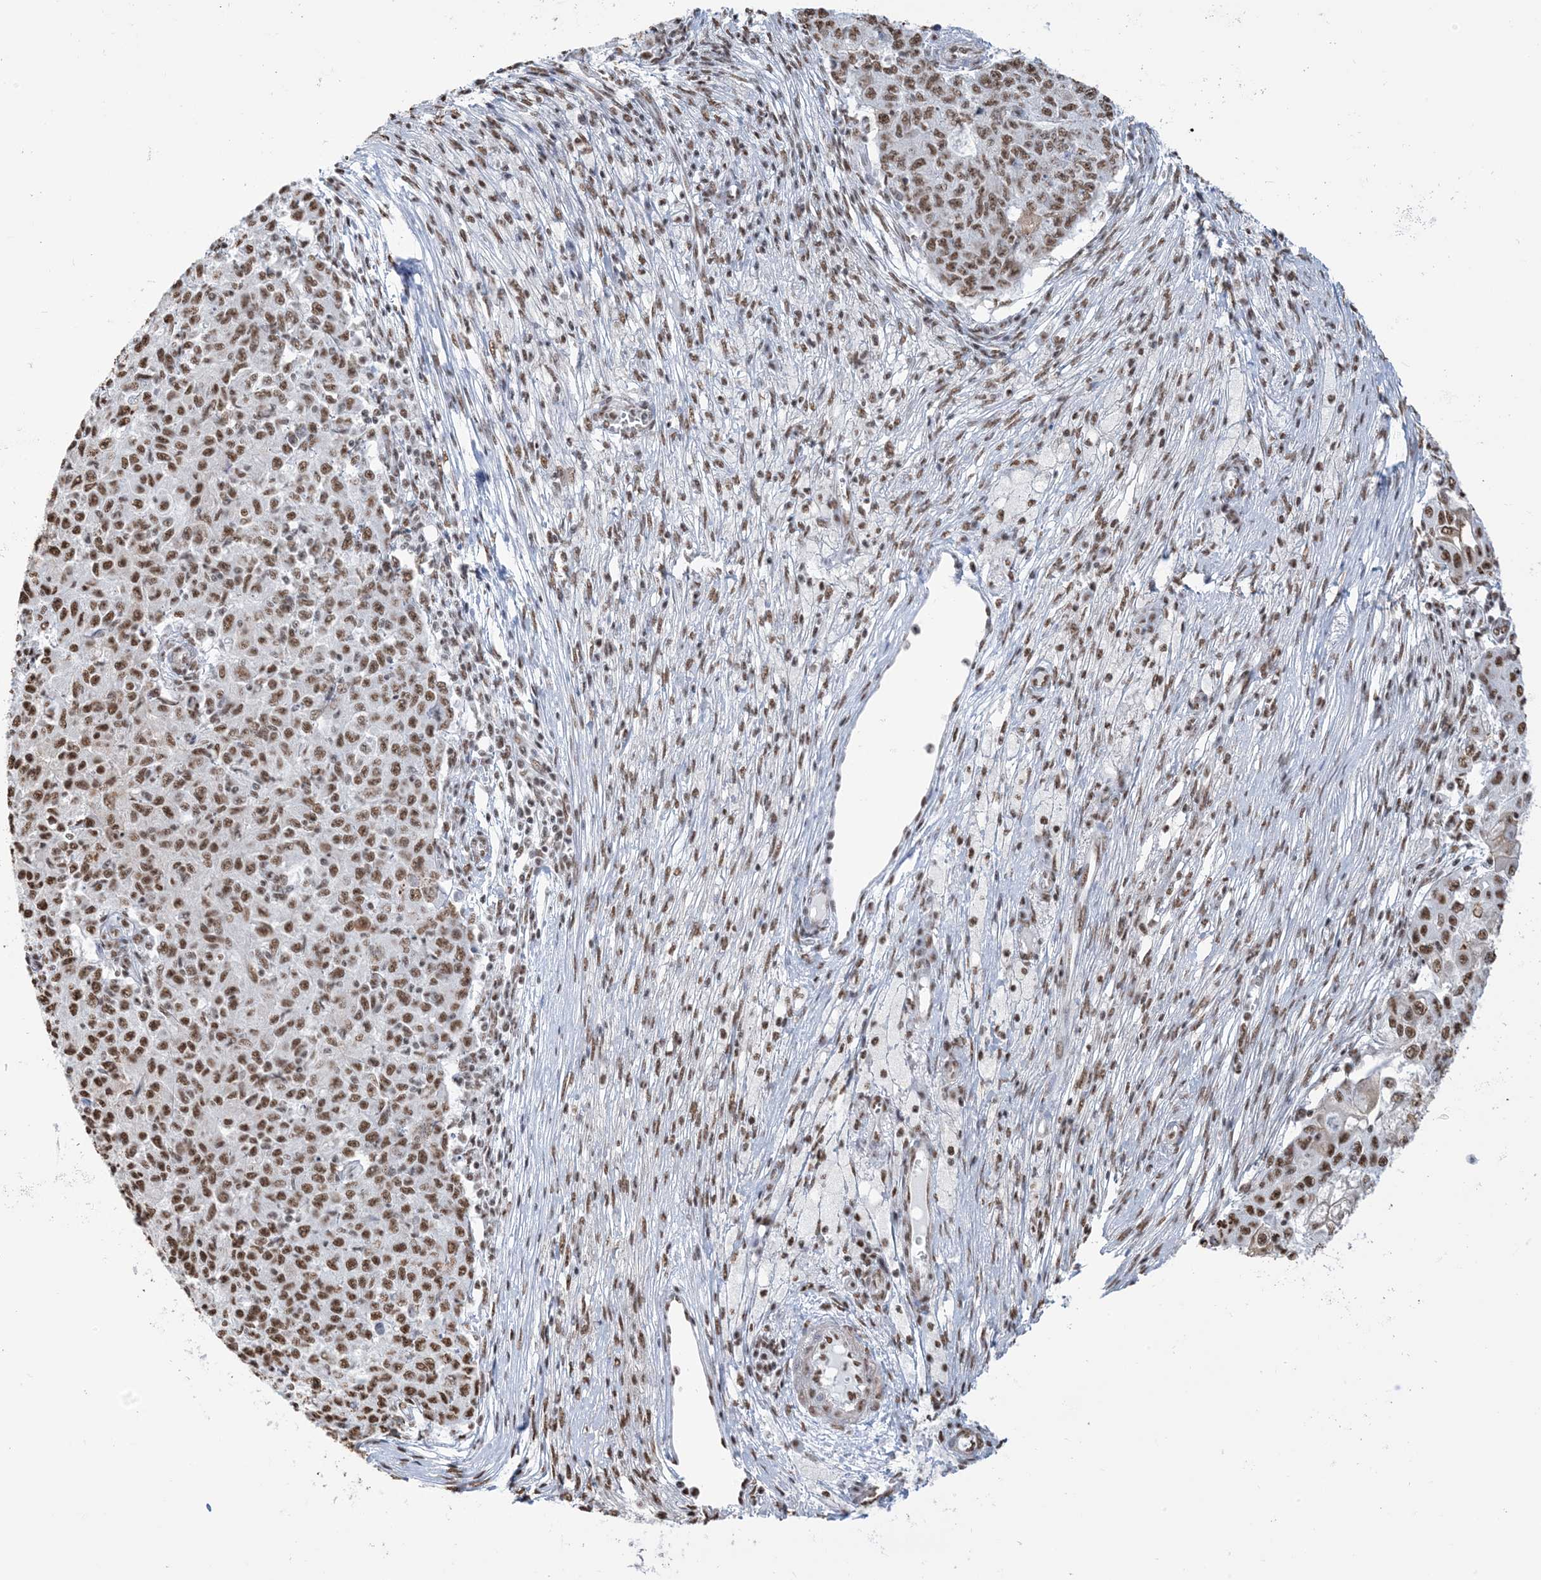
{"staining": {"intensity": "moderate", "quantity": ">75%", "location": "nuclear"}, "tissue": "ovarian cancer", "cell_type": "Tumor cells", "image_type": "cancer", "snomed": [{"axis": "morphology", "description": "Carcinoma, endometroid"}, {"axis": "topography", "description": "Ovary"}], "caption": "Immunohistochemical staining of human endometroid carcinoma (ovarian) exhibits moderate nuclear protein staining in approximately >75% of tumor cells.", "gene": "ZNF792", "patient": {"sex": "female", "age": 42}}